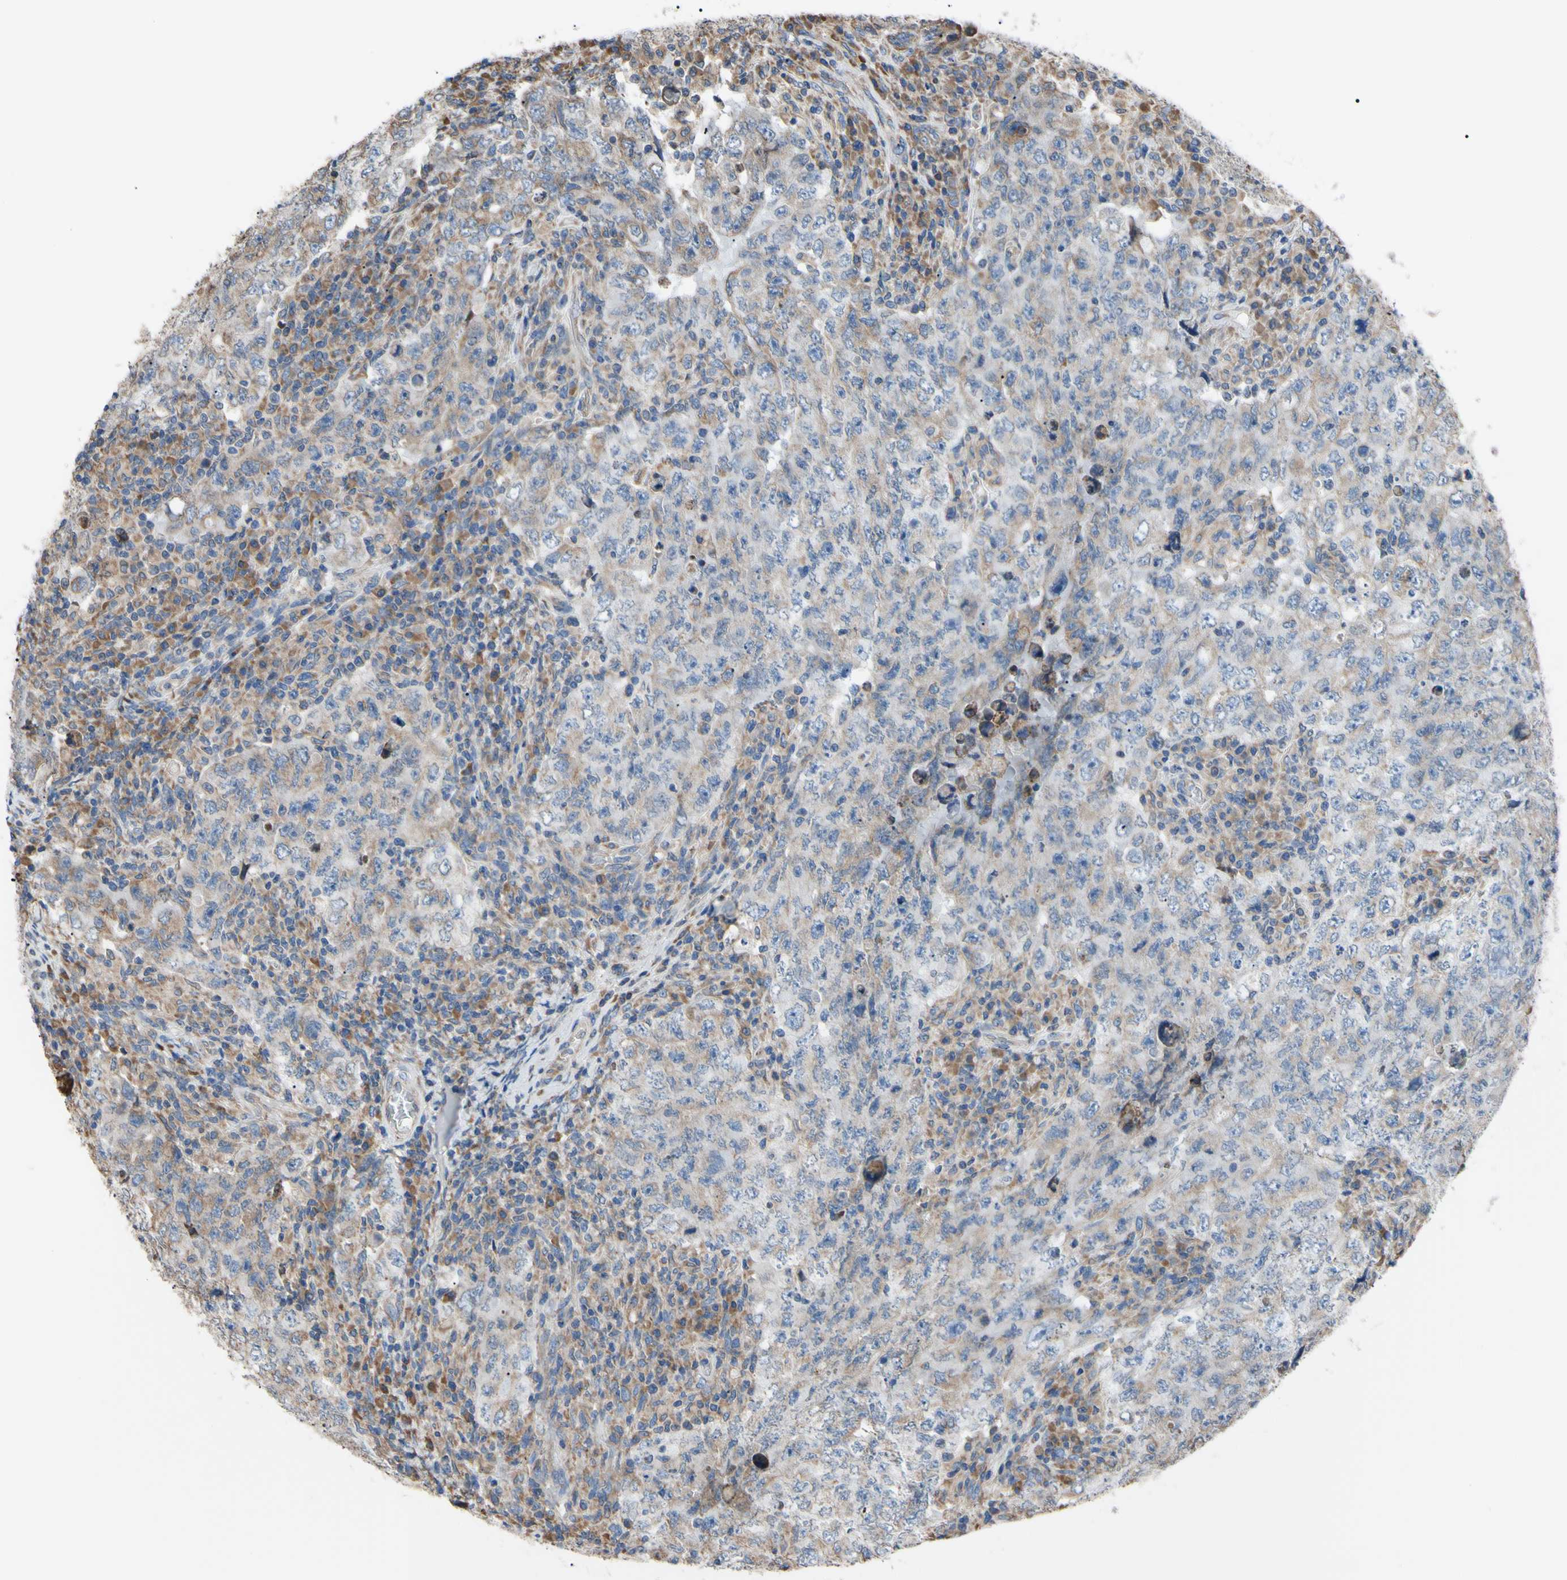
{"staining": {"intensity": "weak", "quantity": ">75%", "location": "cytoplasmic/membranous"}, "tissue": "testis cancer", "cell_type": "Tumor cells", "image_type": "cancer", "snomed": [{"axis": "morphology", "description": "Carcinoma, Embryonal, NOS"}, {"axis": "topography", "description": "Testis"}], "caption": "Tumor cells demonstrate weak cytoplasmic/membranous expression in about >75% of cells in testis cancer.", "gene": "BMF", "patient": {"sex": "male", "age": 26}}